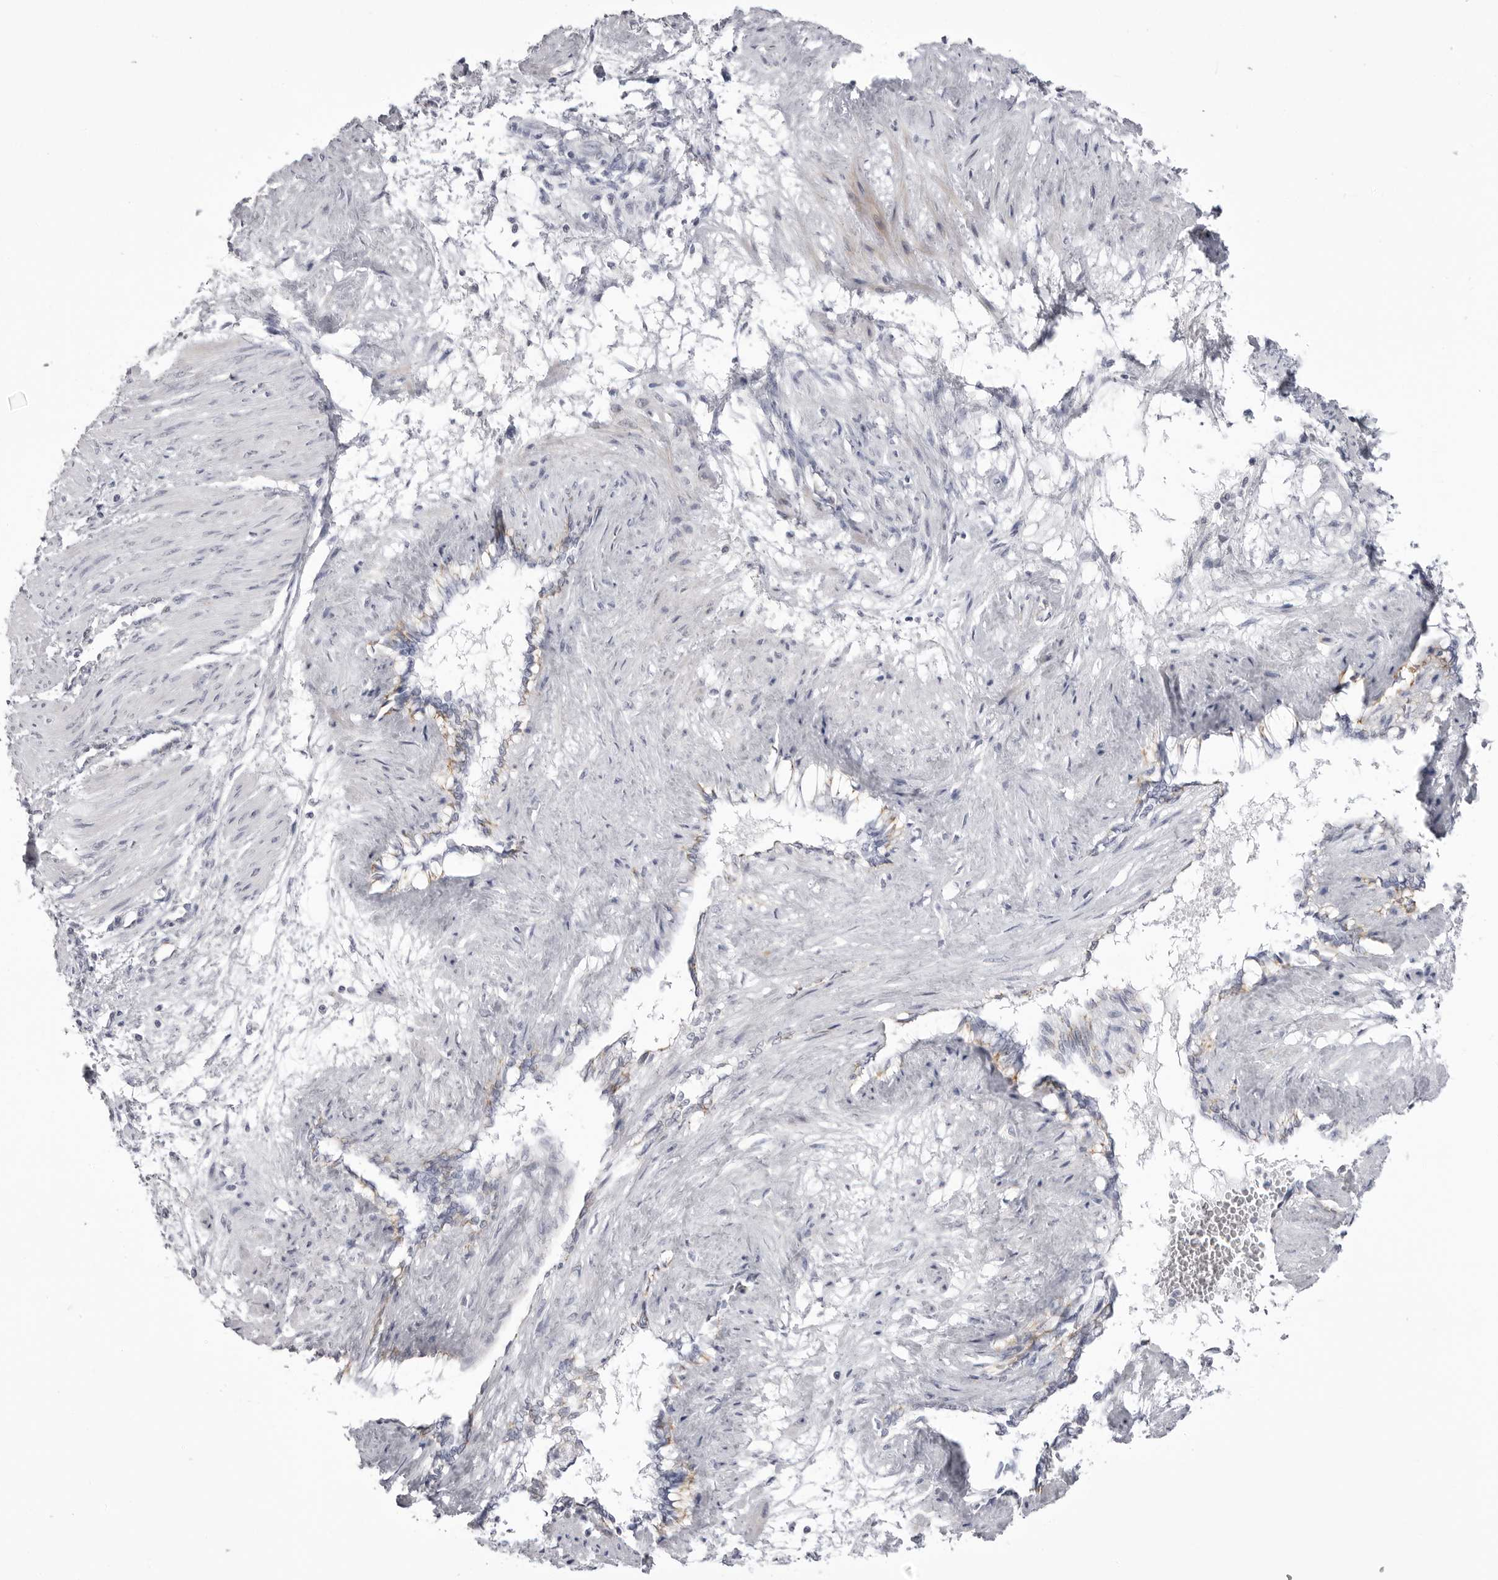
{"staining": {"intensity": "negative", "quantity": "none", "location": "none"}, "tissue": "smooth muscle", "cell_type": "Smooth muscle cells", "image_type": "normal", "snomed": [{"axis": "morphology", "description": "Normal tissue, NOS"}, {"axis": "topography", "description": "Endometrium"}], "caption": "This image is of unremarkable smooth muscle stained with immunohistochemistry (IHC) to label a protein in brown with the nuclei are counter-stained blue. There is no expression in smooth muscle cells. (Stains: DAB immunohistochemistry (IHC) with hematoxylin counter stain, Microscopy: brightfield microscopy at high magnification).", "gene": "TUFM", "patient": {"sex": "female", "age": 33}}